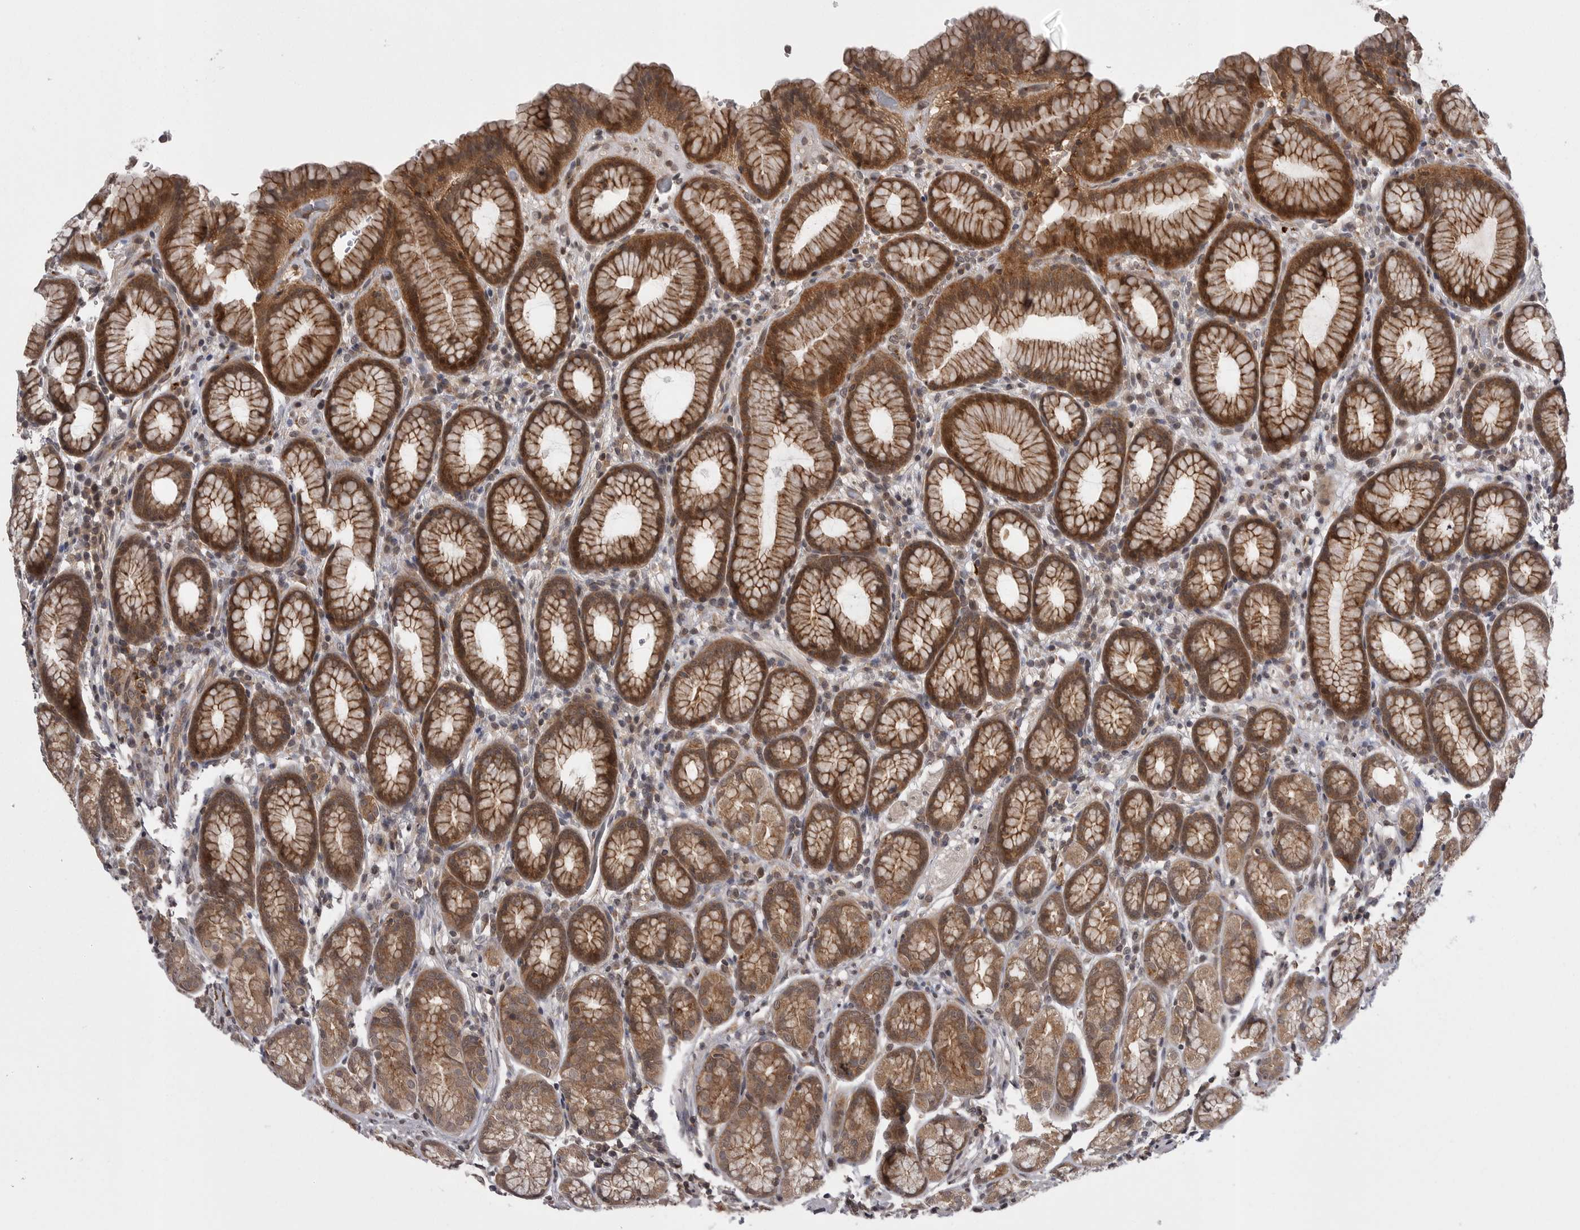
{"staining": {"intensity": "moderate", "quantity": ">75%", "location": "cytoplasmic/membranous"}, "tissue": "stomach", "cell_type": "Glandular cells", "image_type": "normal", "snomed": [{"axis": "morphology", "description": "Normal tissue, NOS"}, {"axis": "topography", "description": "Stomach"}], "caption": "Protein expression analysis of unremarkable stomach exhibits moderate cytoplasmic/membranous staining in about >75% of glandular cells.", "gene": "AOAH", "patient": {"sex": "male", "age": 42}}